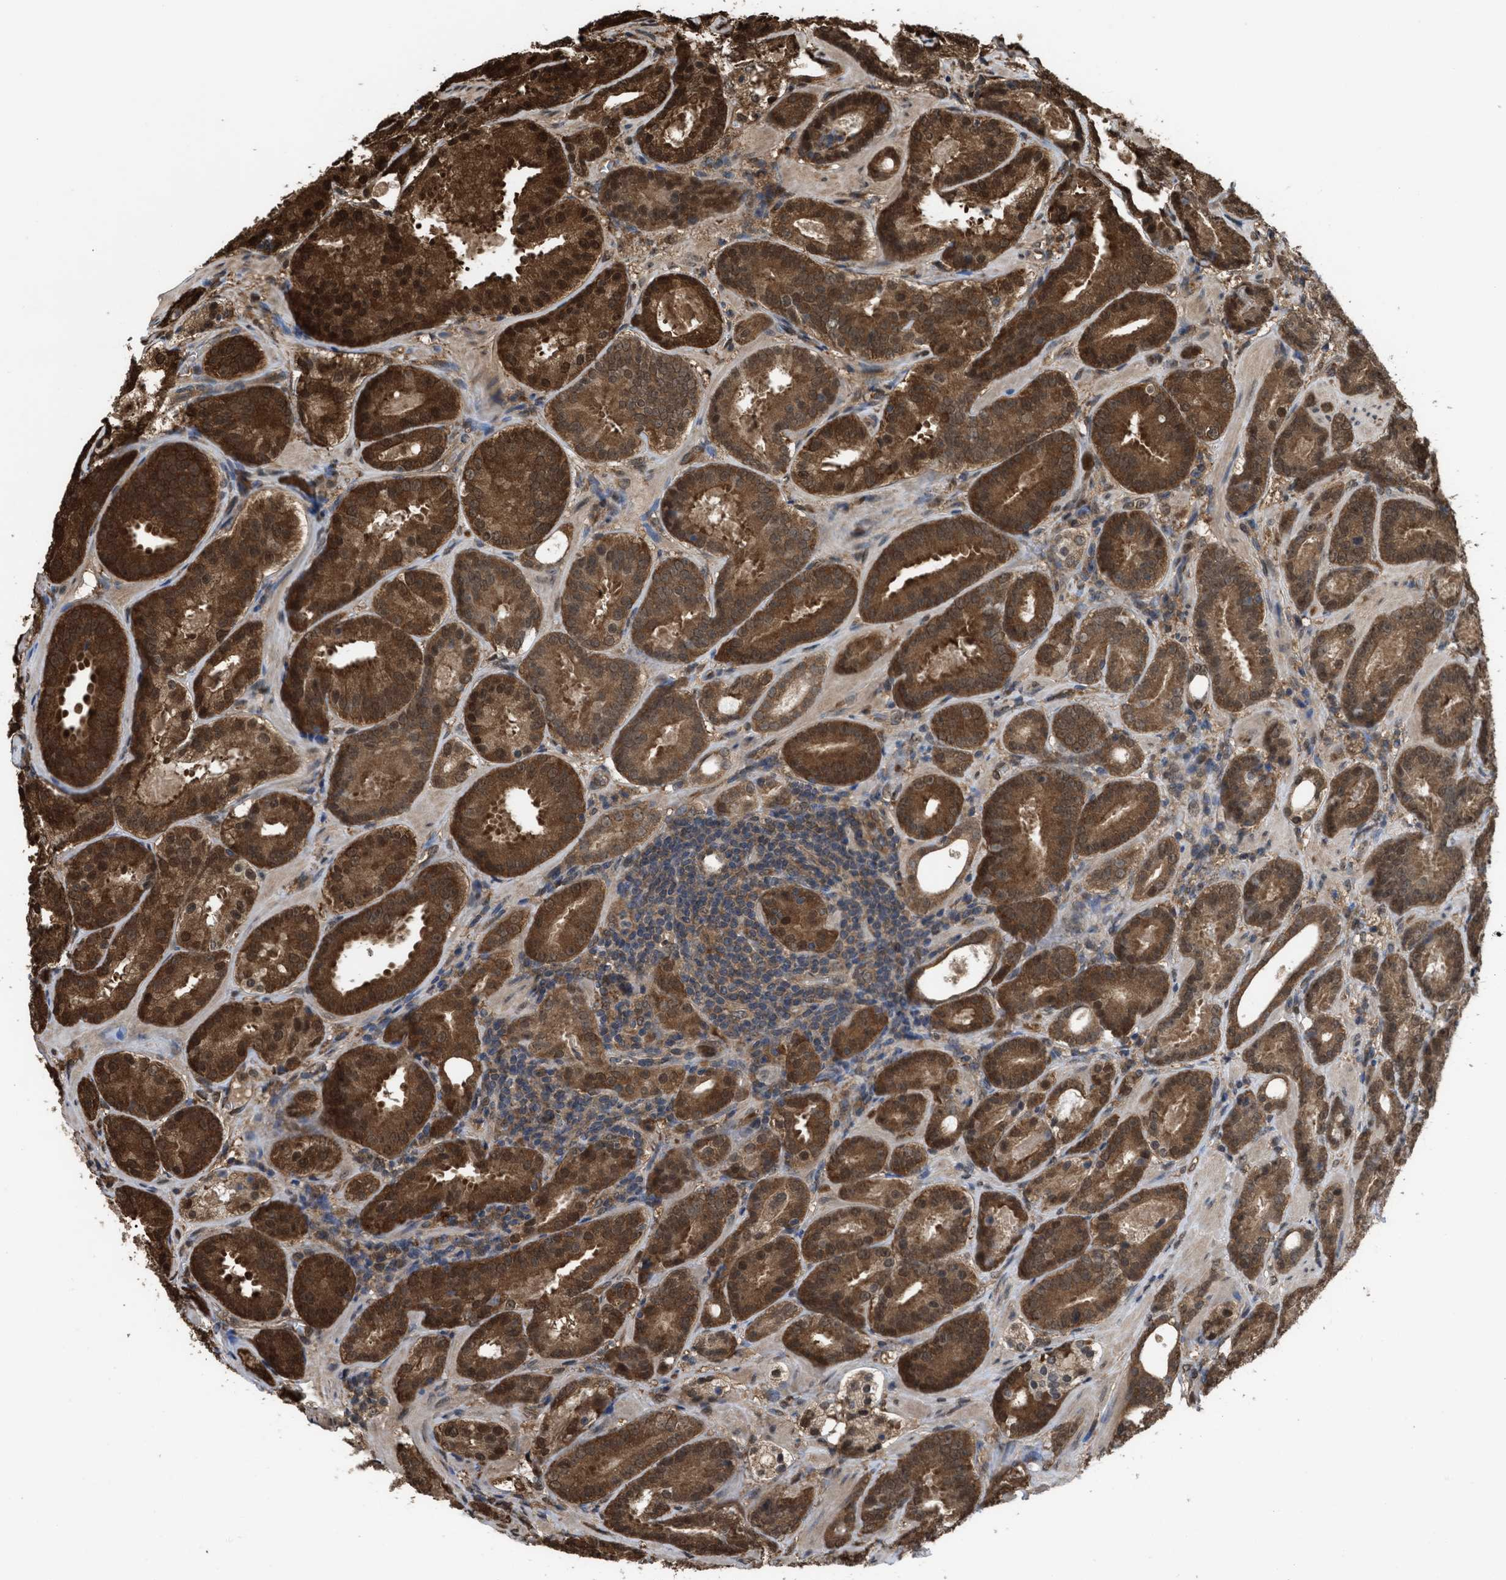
{"staining": {"intensity": "strong", "quantity": ">75%", "location": "cytoplasmic/membranous,nuclear"}, "tissue": "prostate cancer", "cell_type": "Tumor cells", "image_type": "cancer", "snomed": [{"axis": "morphology", "description": "Adenocarcinoma, Low grade"}, {"axis": "topography", "description": "Prostate"}], "caption": "Immunohistochemical staining of human prostate cancer exhibits high levels of strong cytoplasmic/membranous and nuclear positivity in approximately >75% of tumor cells.", "gene": "YWHAG", "patient": {"sex": "male", "age": 69}}